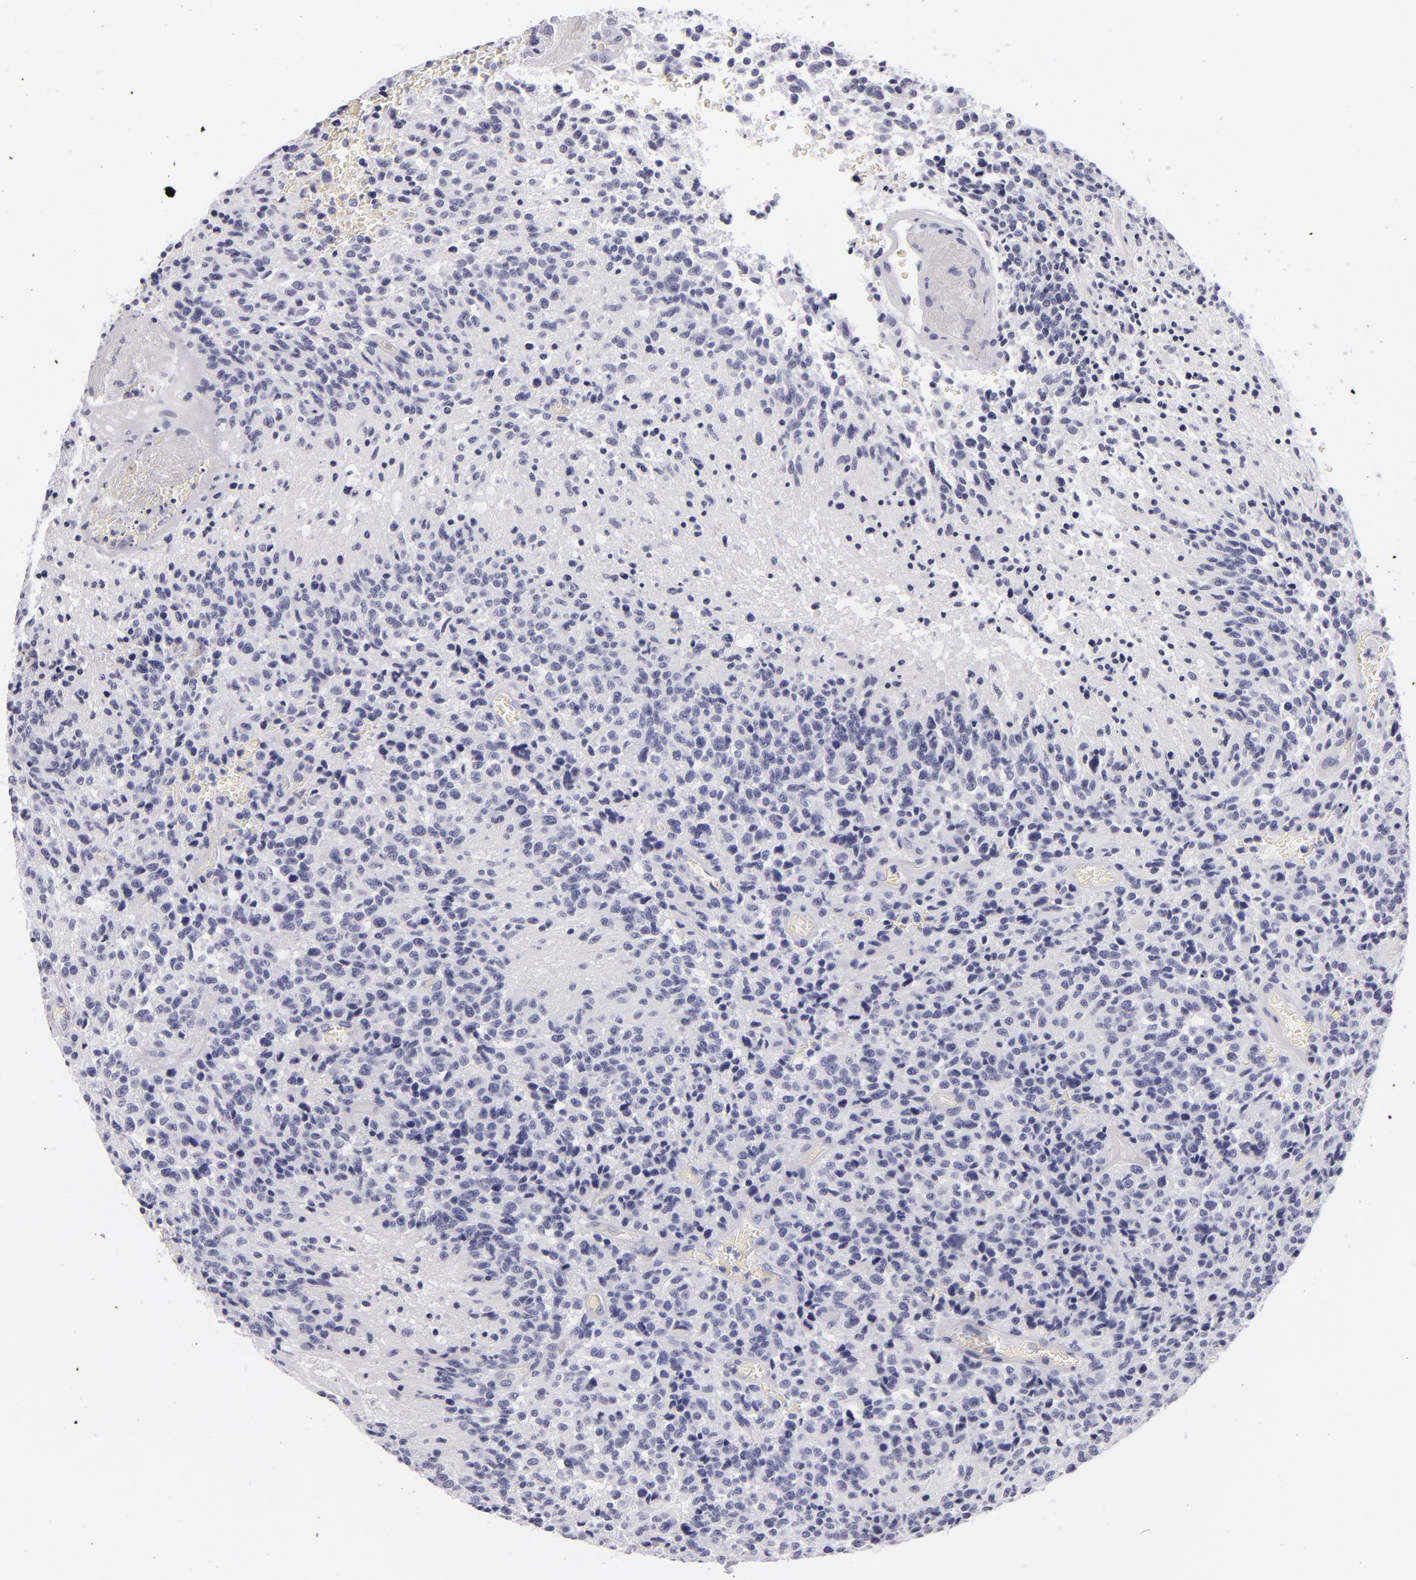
{"staining": {"intensity": "negative", "quantity": "none", "location": "none"}, "tissue": "glioma", "cell_type": "Tumor cells", "image_type": "cancer", "snomed": [{"axis": "morphology", "description": "Glioma, malignant, High grade"}, {"axis": "topography", "description": "Brain"}], "caption": "Tumor cells are negative for protein expression in human malignant glioma (high-grade).", "gene": "VIL1", "patient": {"sex": "male", "age": 36}}